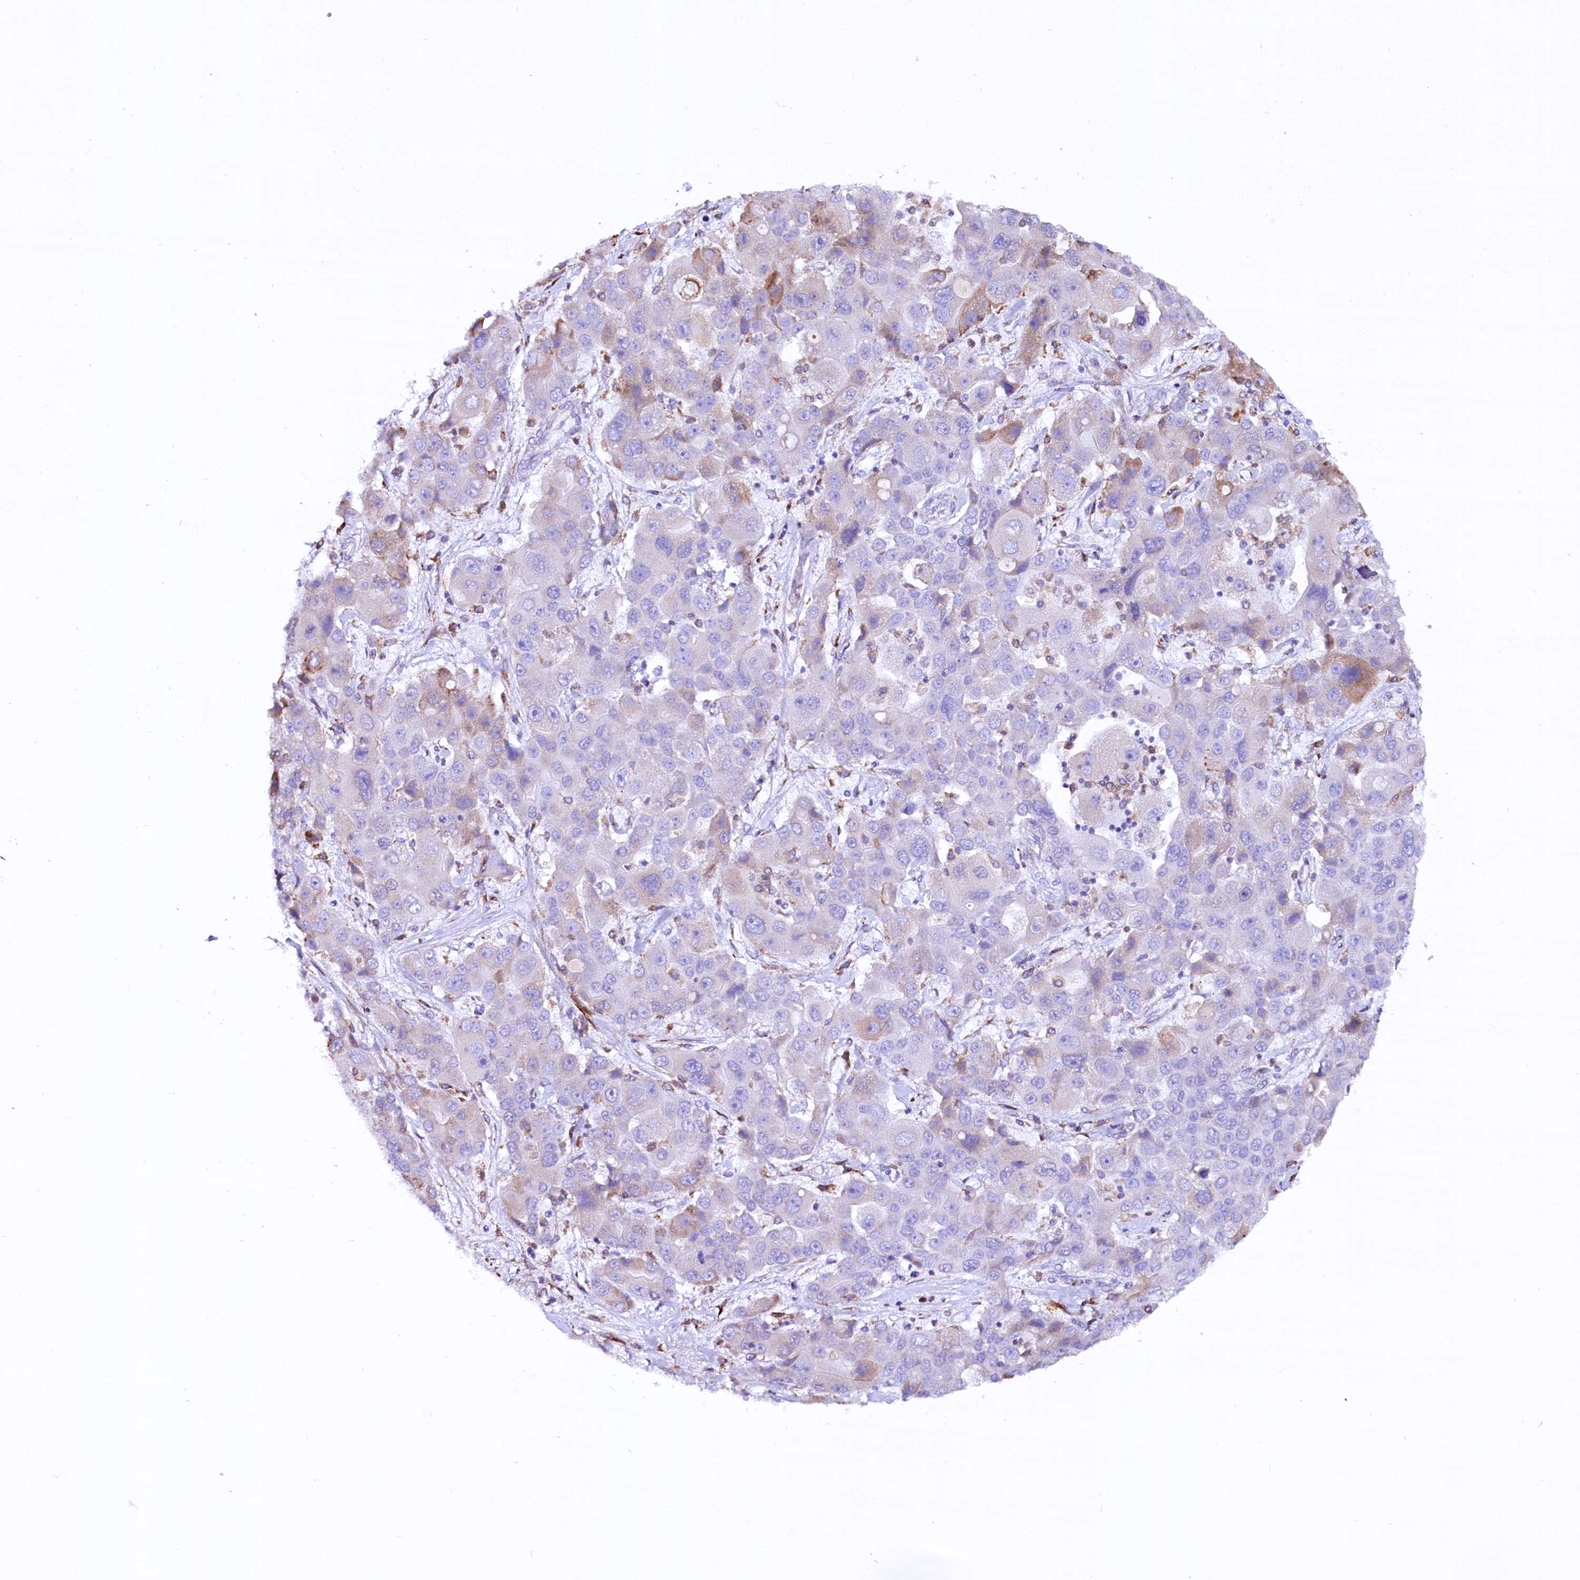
{"staining": {"intensity": "weak", "quantity": "<25%", "location": "cytoplasmic/membranous"}, "tissue": "liver cancer", "cell_type": "Tumor cells", "image_type": "cancer", "snomed": [{"axis": "morphology", "description": "Cholangiocarcinoma"}, {"axis": "topography", "description": "Liver"}], "caption": "An immunohistochemistry image of cholangiocarcinoma (liver) is shown. There is no staining in tumor cells of cholangiocarcinoma (liver). (DAB (3,3'-diaminobenzidine) immunohistochemistry (IHC) with hematoxylin counter stain).", "gene": "CMTR2", "patient": {"sex": "male", "age": 67}}